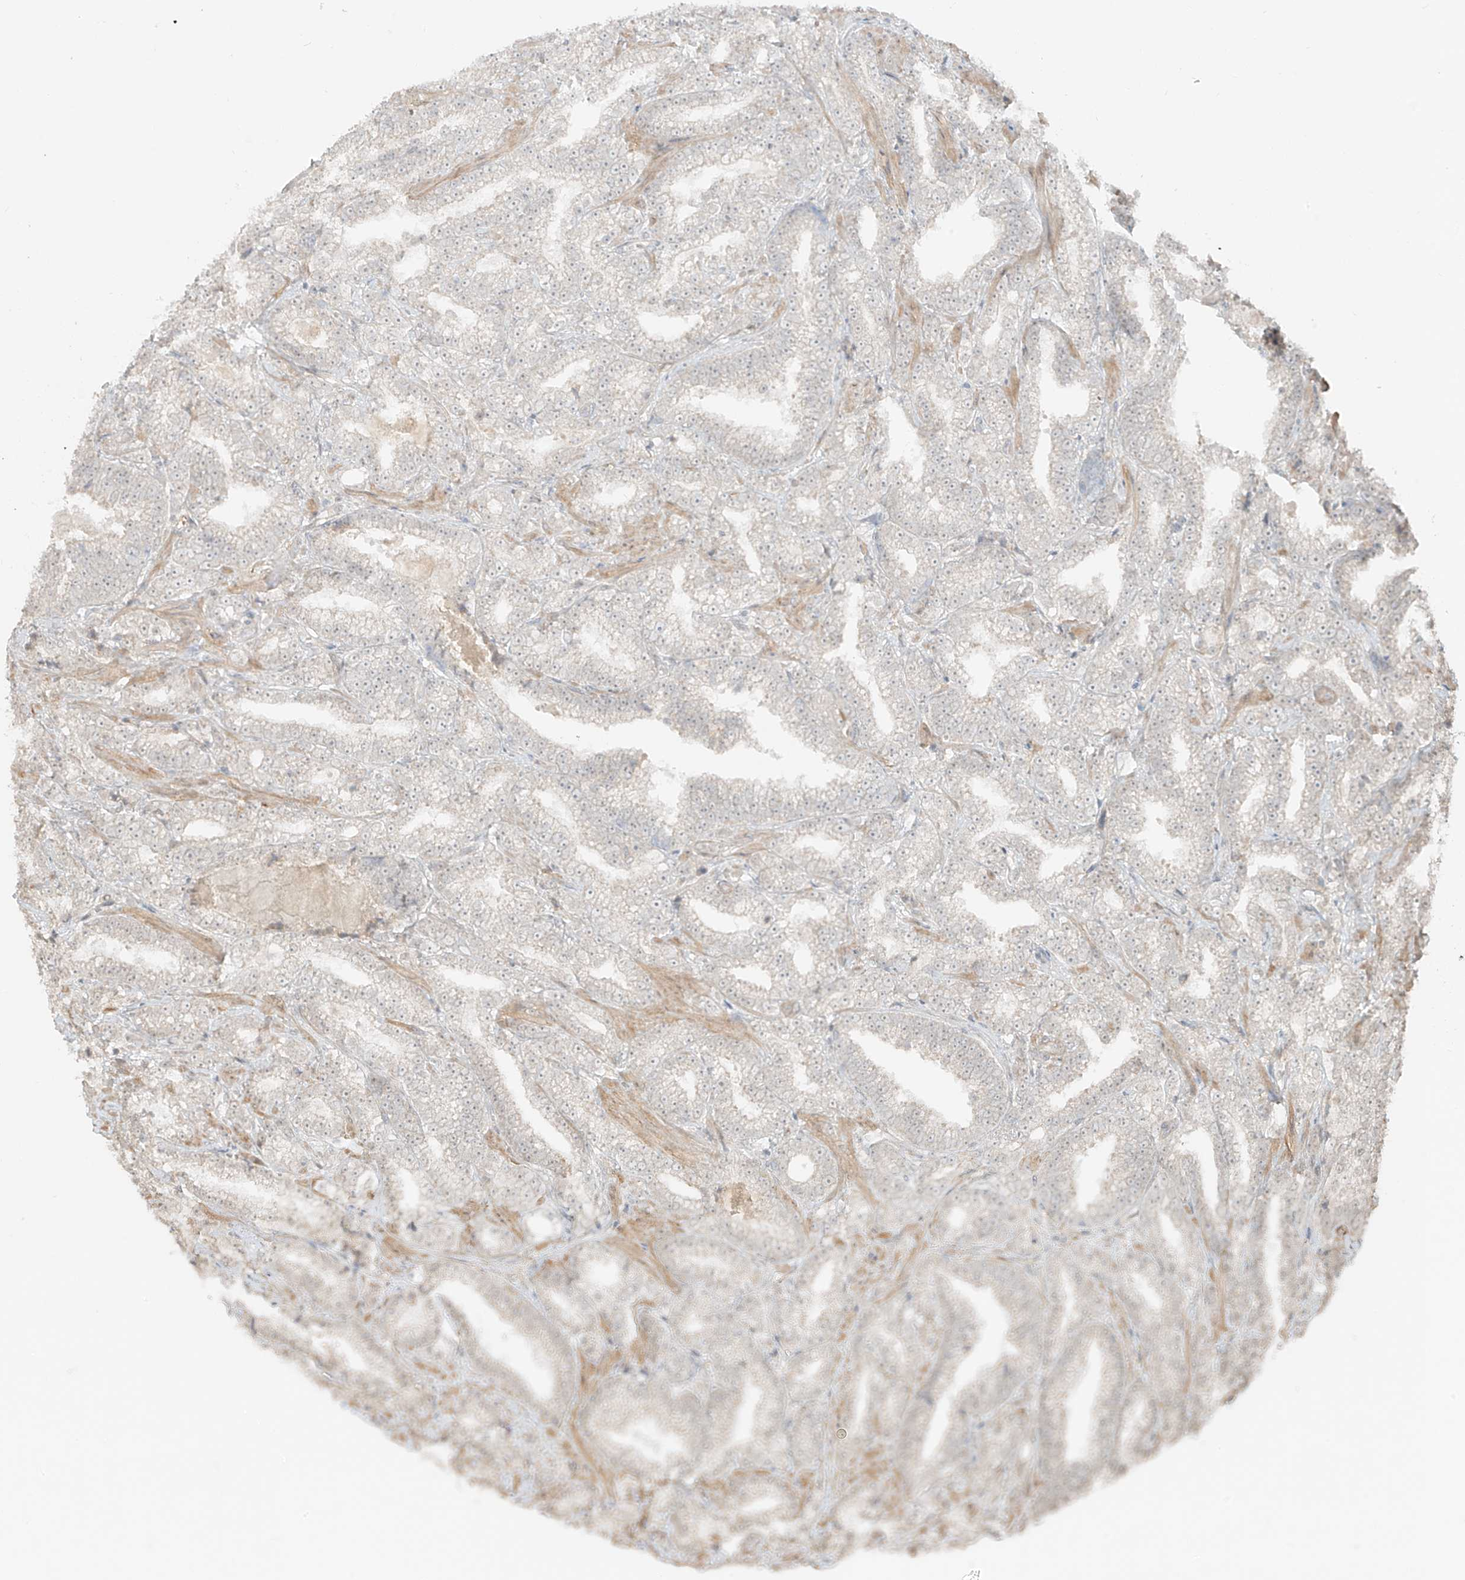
{"staining": {"intensity": "weak", "quantity": "<25%", "location": "cytoplasmic/membranous"}, "tissue": "prostate cancer", "cell_type": "Tumor cells", "image_type": "cancer", "snomed": [{"axis": "morphology", "description": "Adenocarcinoma, High grade"}, {"axis": "topography", "description": "Prostate and seminal vesicle, NOS"}], "caption": "An image of adenocarcinoma (high-grade) (prostate) stained for a protein exhibits no brown staining in tumor cells.", "gene": "ABCD1", "patient": {"sex": "male", "age": 67}}